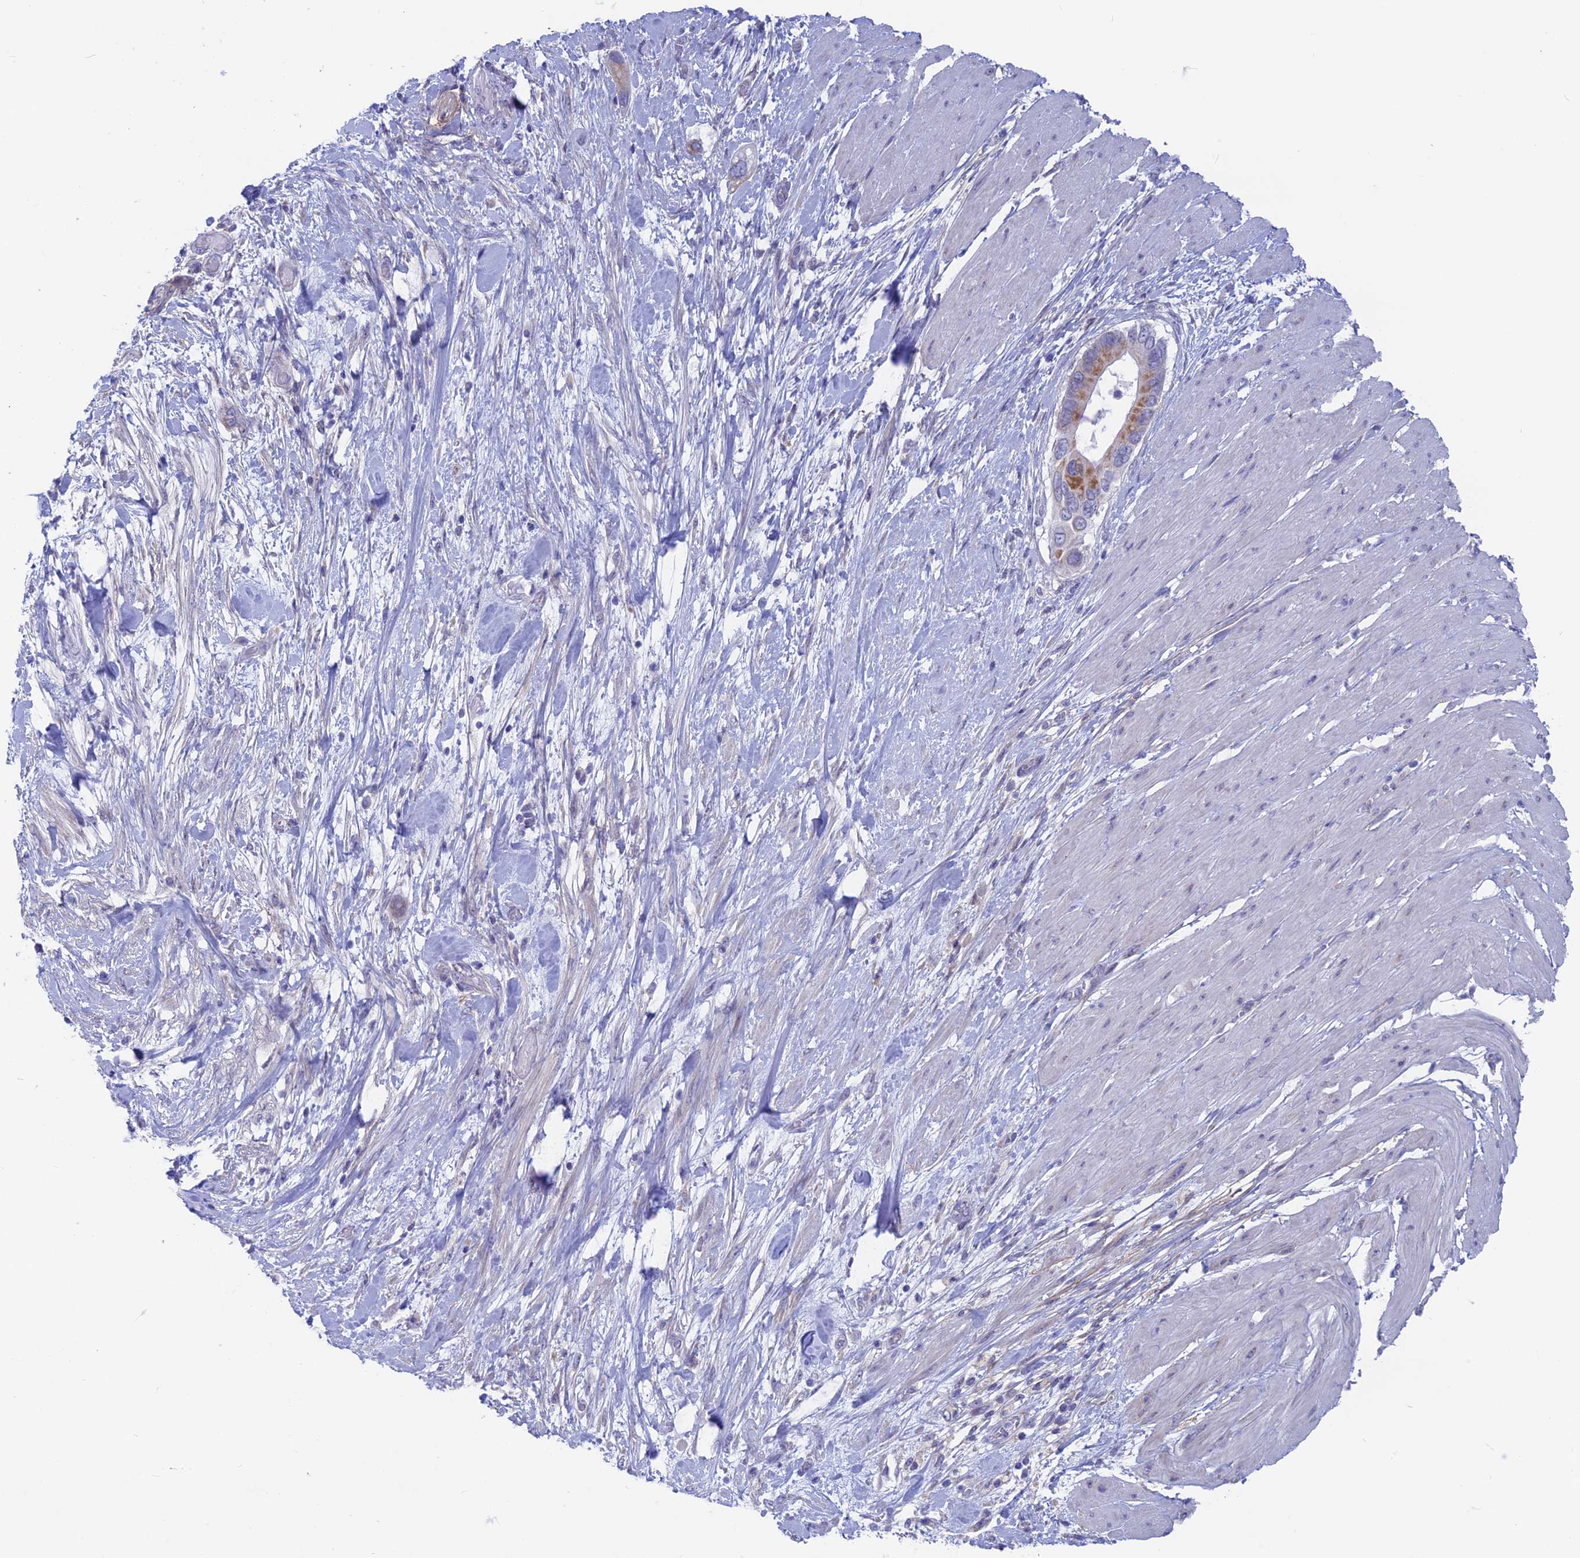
{"staining": {"intensity": "moderate", "quantity": ">75%", "location": "cytoplasmic/membranous"}, "tissue": "pancreatic cancer", "cell_type": "Tumor cells", "image_type": "cancer", "snomed": [{"axis": "morphology", "description": "Adenocarcinoma, NOS"}, {"axis": "topography", "description": "Pancreas"}], "caption": "Protein positivity by immunohistochemistry displays moderate cytoplasmic/membranous expression in about >75% of tumor cells in pancreatic cancer (adenocarcinoma).", "gene": "PLAC9", "patient": {"sex": "male", "age": 68}}